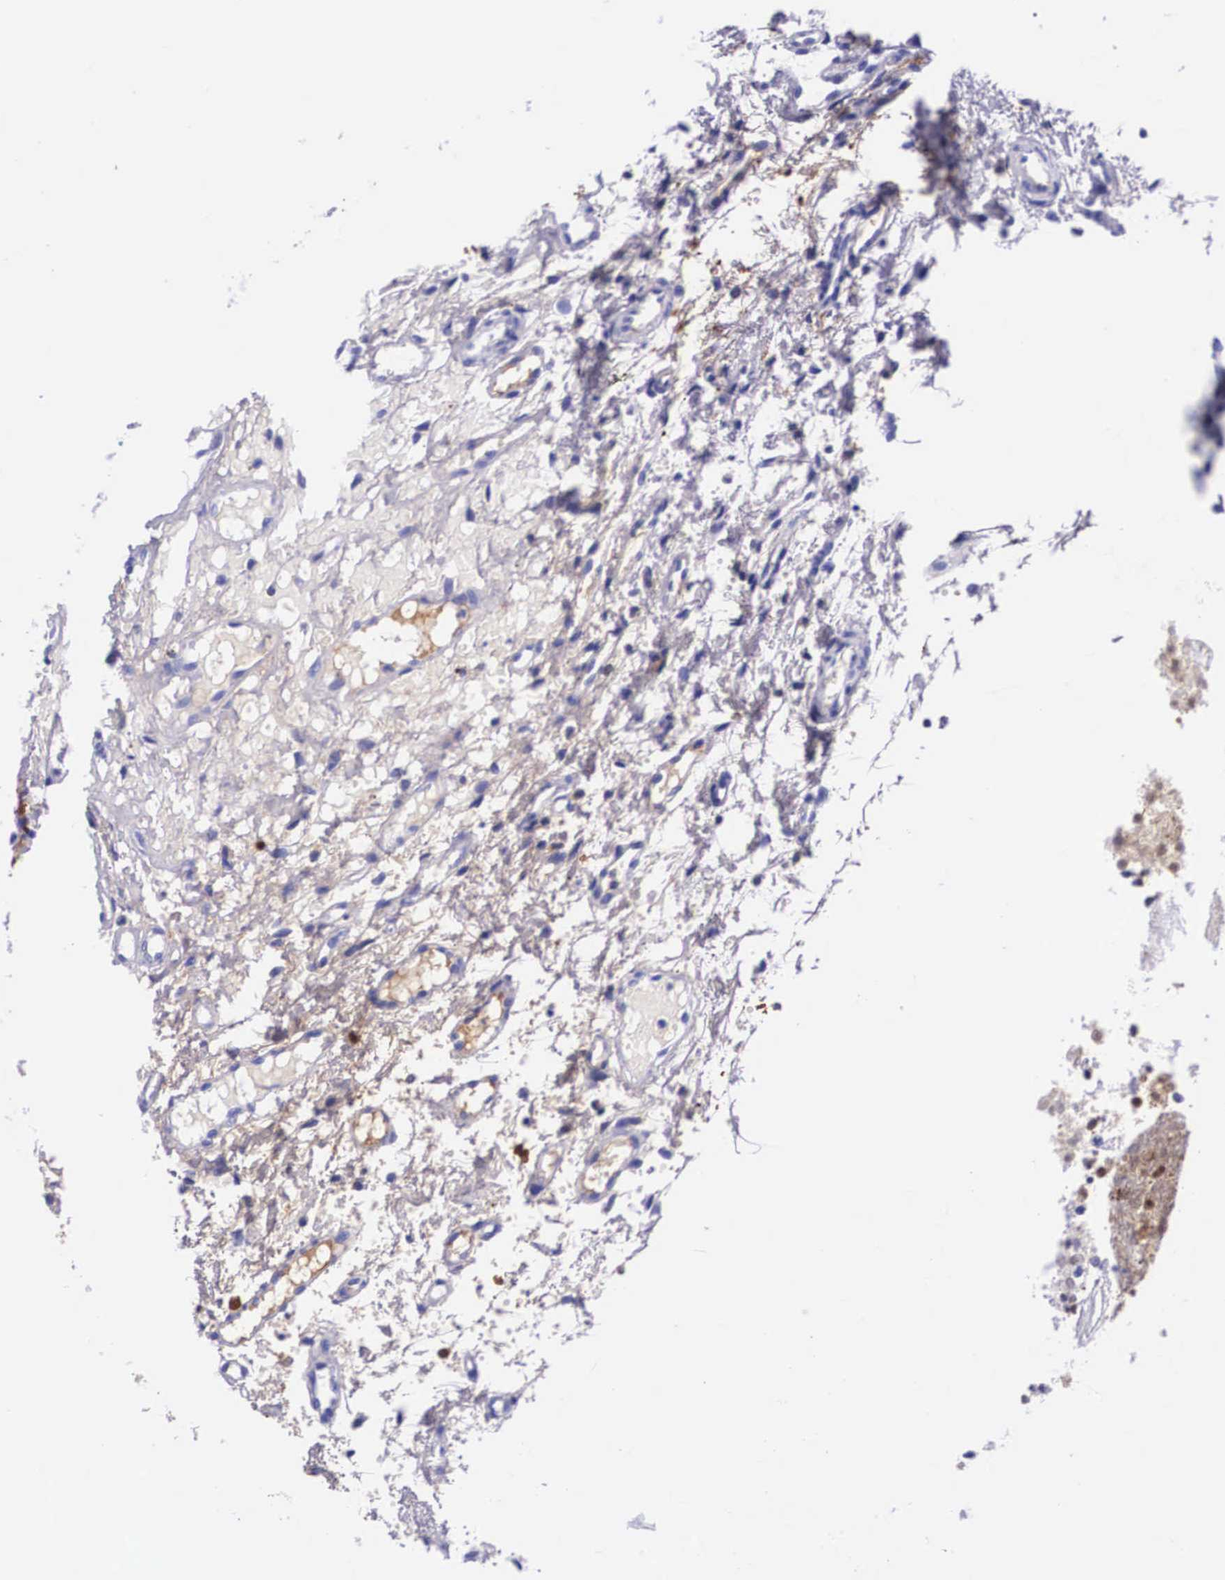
{"staining": {"intensity": "negative", "quantity": "none", "location": "none"}, "tissue": "glioma", "cell_type": "Tumor cells", "image_type": "cancer", "snomed": [{"axis": "morphology", "description": "Glioma, malignant, High grade"}, {"axis": "topography", "description": "Brain"}], "caption": "IHC histopathology image of high-grade glioma (malignant) stained for a protein (brown), which exhibits no expression in tumor cells. (DAB (3,3'-diaminobenzidine) immunohistochemistry (IHC), high magnification).", "gene": "PLG", "patient": {"sex": "male", "age": 77}}